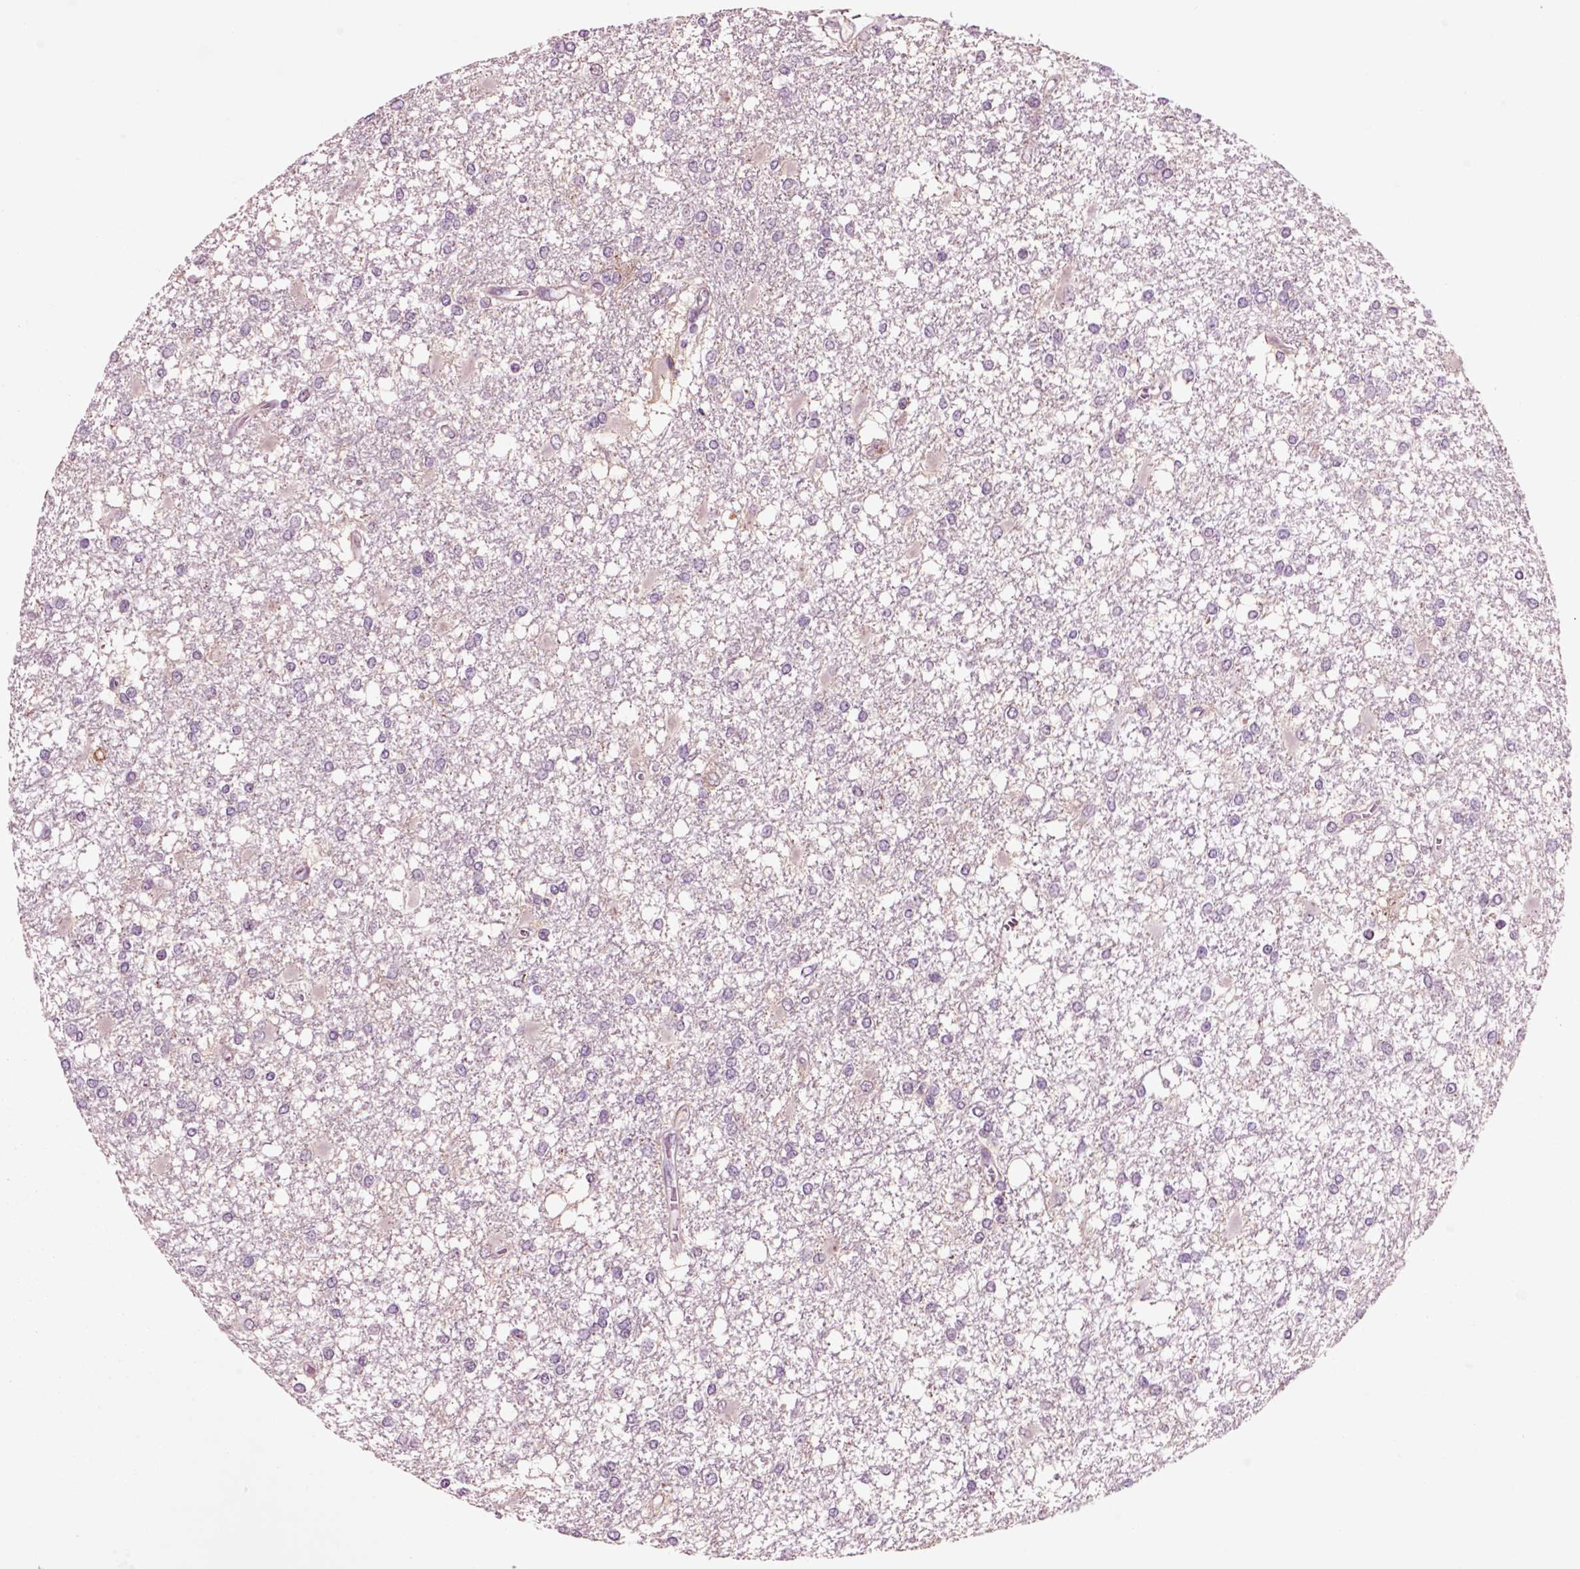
{"staining": {"intensity": "negative", "quantity": "none", "location": "none"}, "tissue": "glioma", "cell_type": "Tumor cells", "image_type": "cancer", "snomed": [{"axis": "morphology", "description": "Glioma, malignant, High grade"}, {"axis": "topography", "description": "Cerebral cortex"}], "caption": "This image is of glioma stained with immunohistochemistry (IHC) to label a protein in brown with the nuclei are counter-stained blue. There is no positivity in tumor cells. Nuclei are stained in blue.", "gene": "CHGB", "patient": {"sex": "male", "age": 79}}